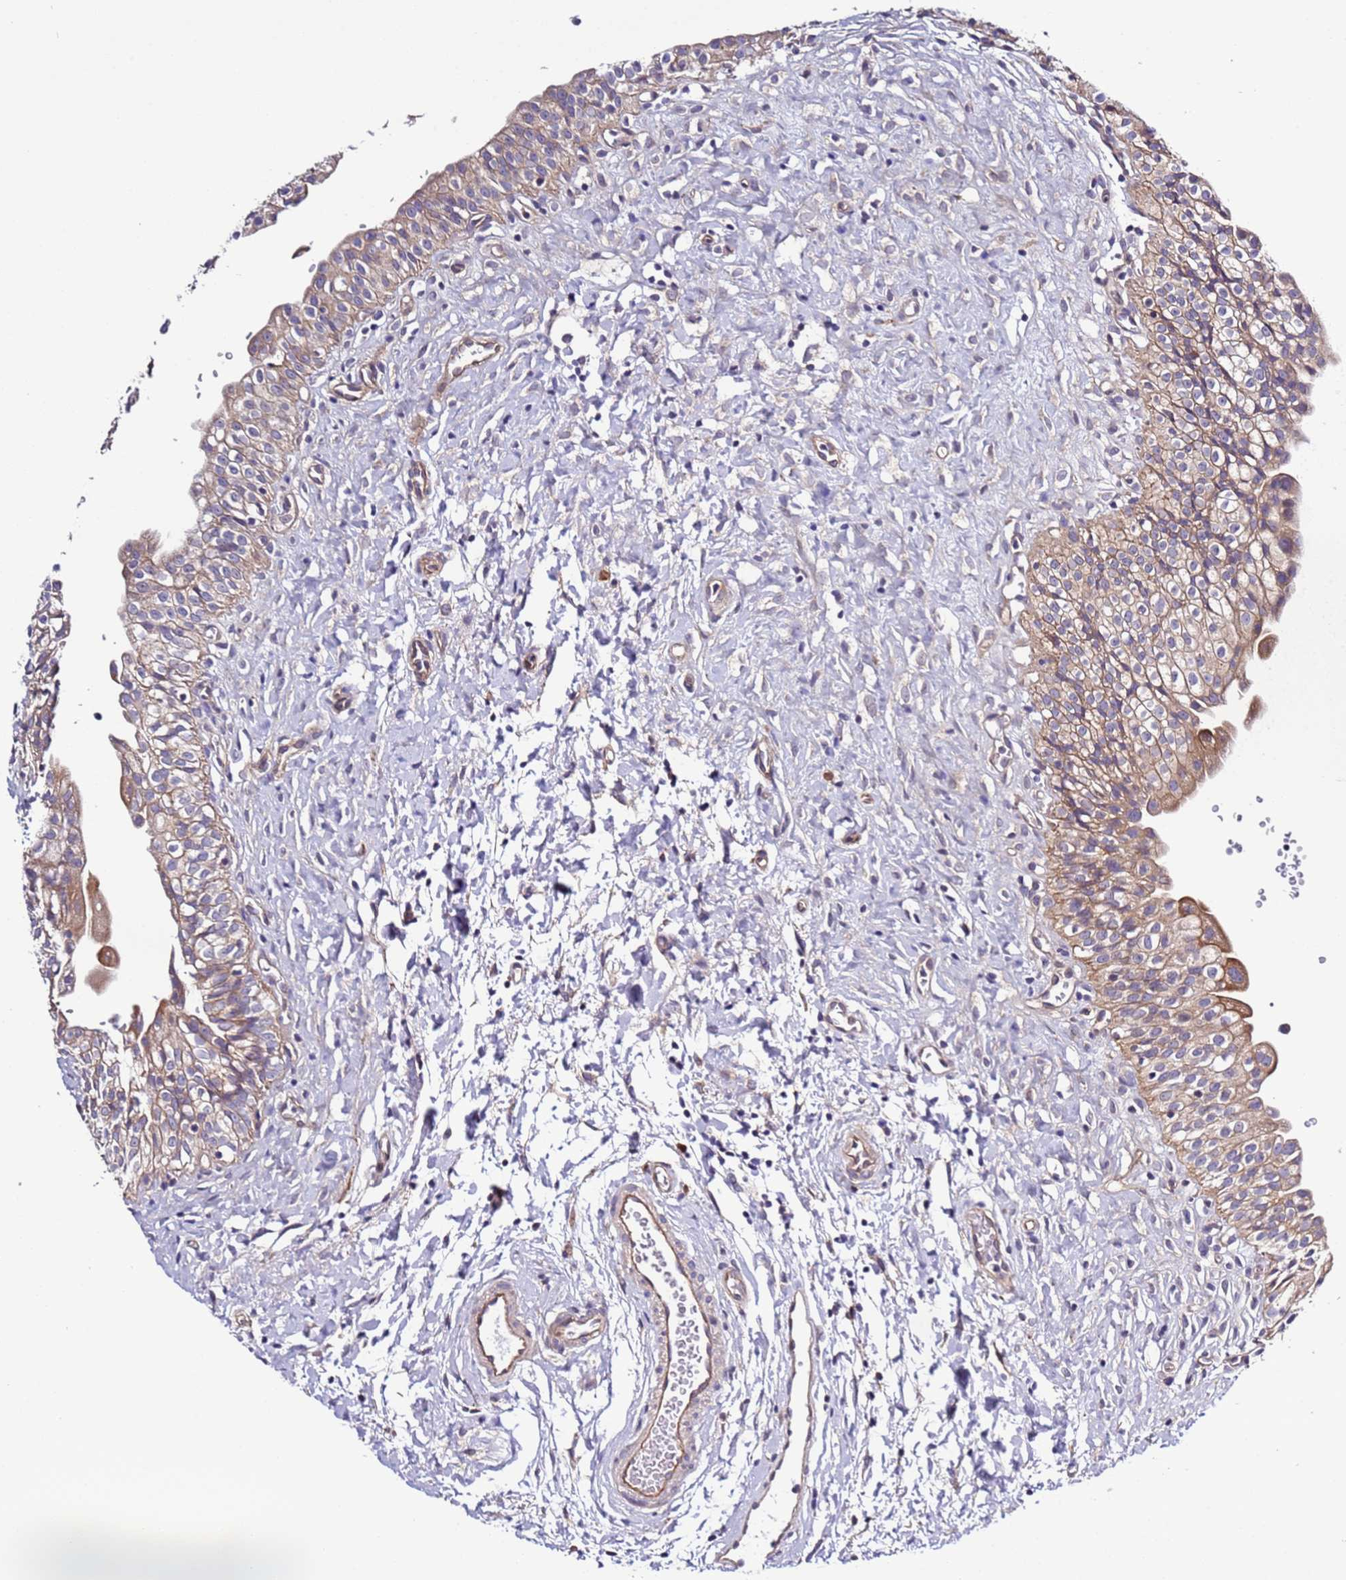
{"staining": {"intensity": "weak", "quantity": ">75%", "location": "cytoplasmic/membranous"}, "tissue": "urinary bladder", "cell_type": "Urothelial cells", "image_type": "normal", "snomed": [{"axis": "morphology", "description": "Normal tissue, NOS"}, {"axis": "topography", "description": "Urinary bladder"}], "caption": "Protein expression analysis of normal urinary bladder demonstrates weak cytoplasmic/membranous positivity in approximately >75% of urothelial cells. The protein of interest is stained brown, and the nuclei are stained in blue (DAB IHC with brightfield microscopy, high magnification).", "gene": "SPCS1", "patient": {"sex": "male", "age": 51}}